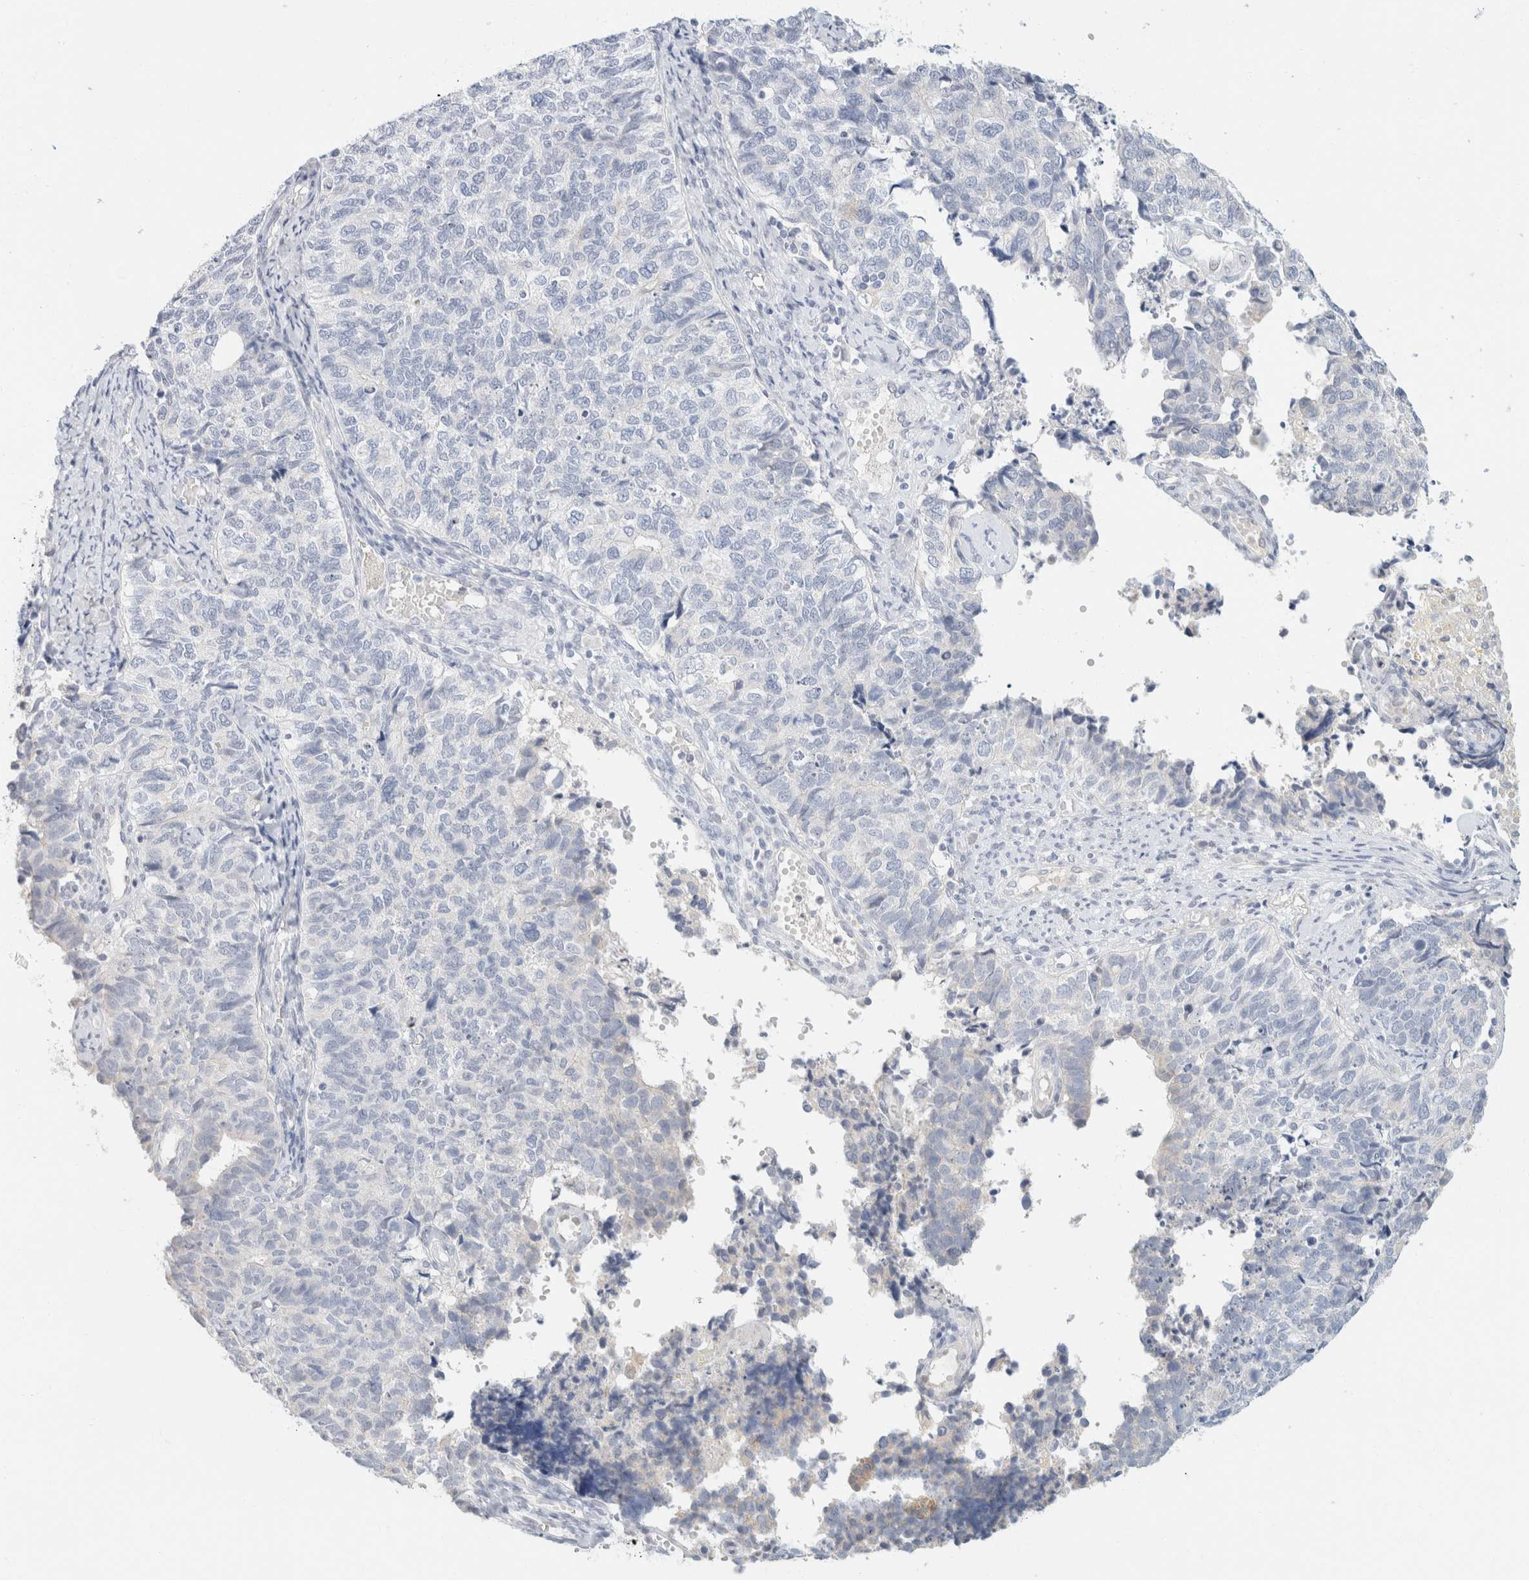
{"staining": {"intensity": "negative", "quantity": "none", "location": "none"}, "tissue": "cervical cancer", "cell_type": "Tumor cells", "image_type": "cancer", "snomed": [{"axis": "morphology", "description": "Squamous cell carcinoma, NOS"}, {"axis": "topography", "description": "Cervix"}], "caption": "Cervical cancer was stained to show a protein in brown. There is no significant expression in tumor cells. (Immunohistochemistry (ihc), brightfield microscopy, high magnification).", "gene": "KRT20", "patient": {"sex": "female", "age": 63}}